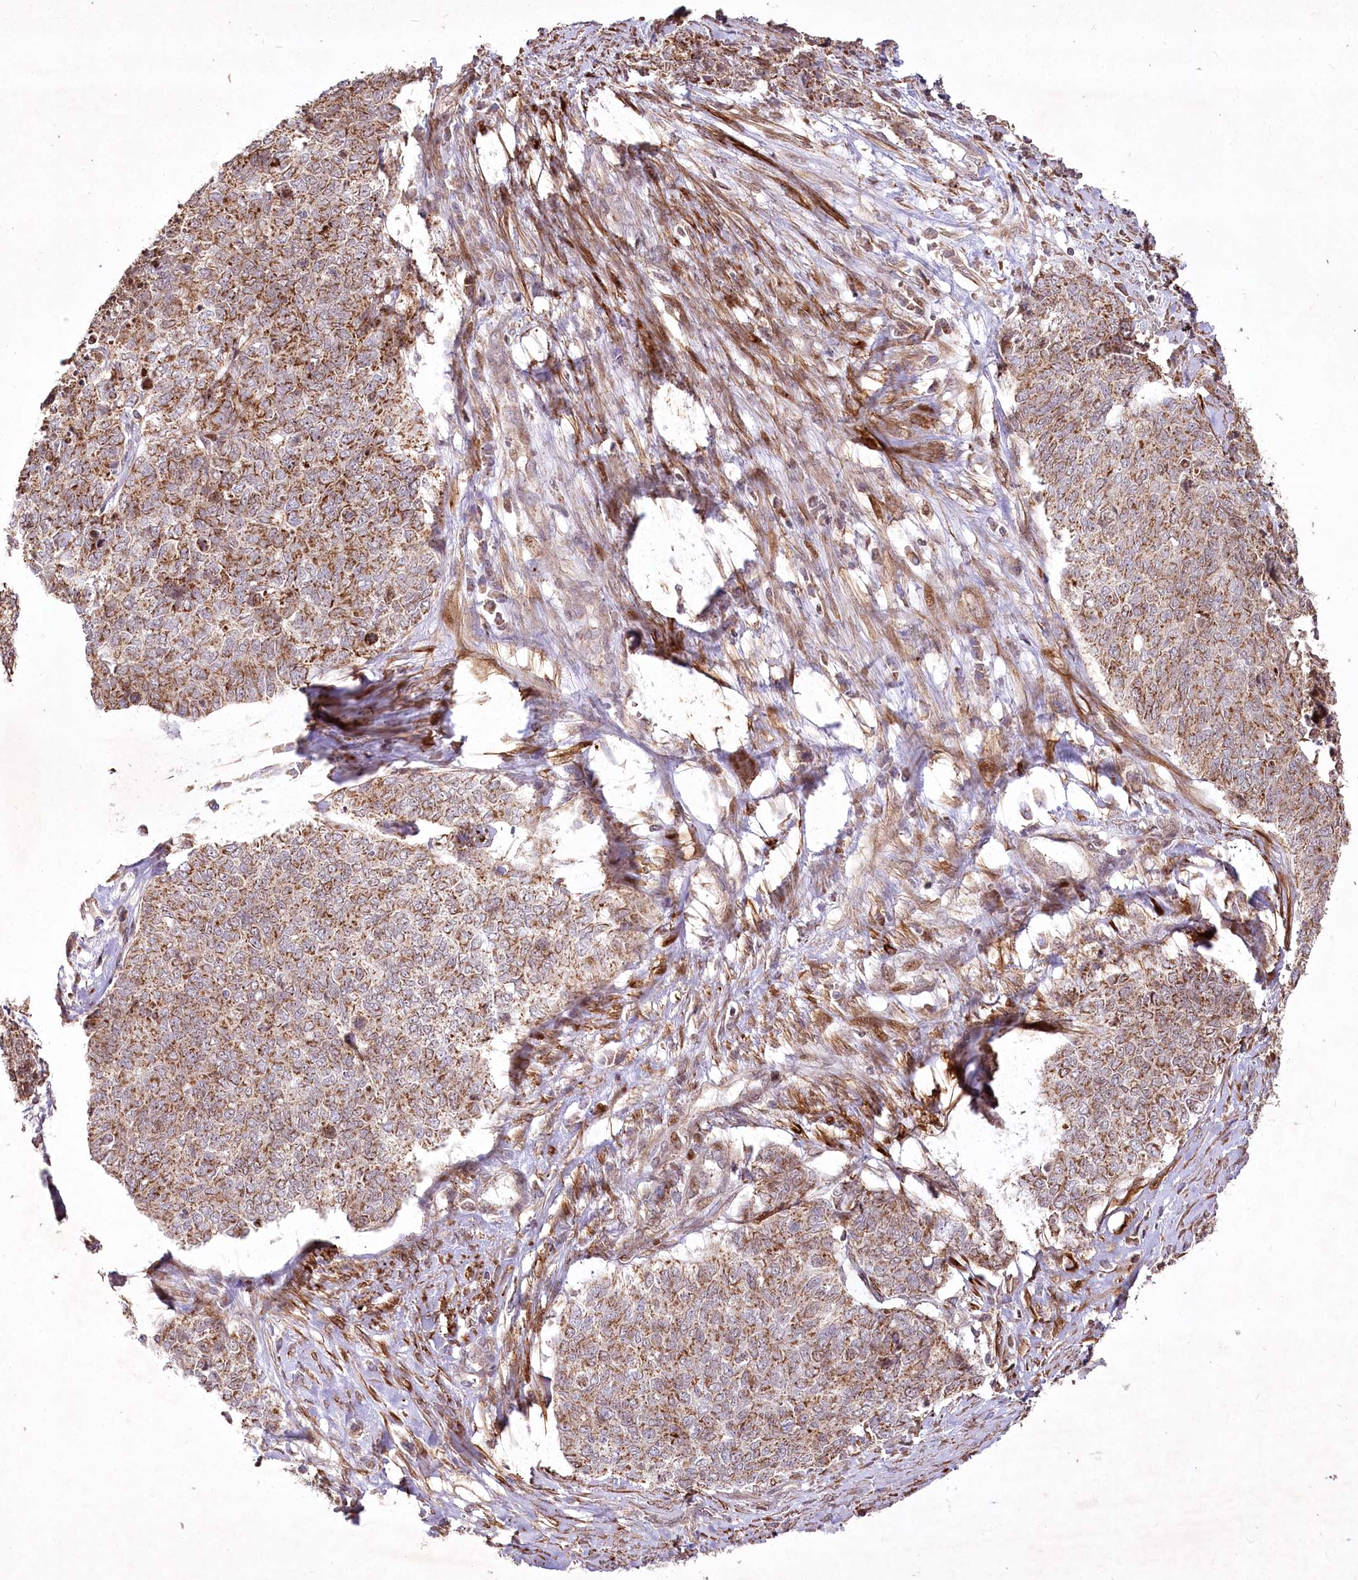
{"staining": {"intensity": "moderate", "quantity": ">75%", "location": "cytoplasmic/membranous"}, "tissue": "cervical cancer", "cell_type": "Tumor cells", "image_type": "cancer", "snomed": [{"axis": "morphology", "description": "Squamous cell carcinoma, NOS"}, {"axis": "topography", "description": "Cervix"}], "caption": "Immunohistochemistry of cervical squamous cell carcinoma reveals medium levels of moderate cytoplasmic/membranous positivity in about >75% of tumor cells.", "gene": "PSTK", "patient": {"sex": "female", "age": 63}}